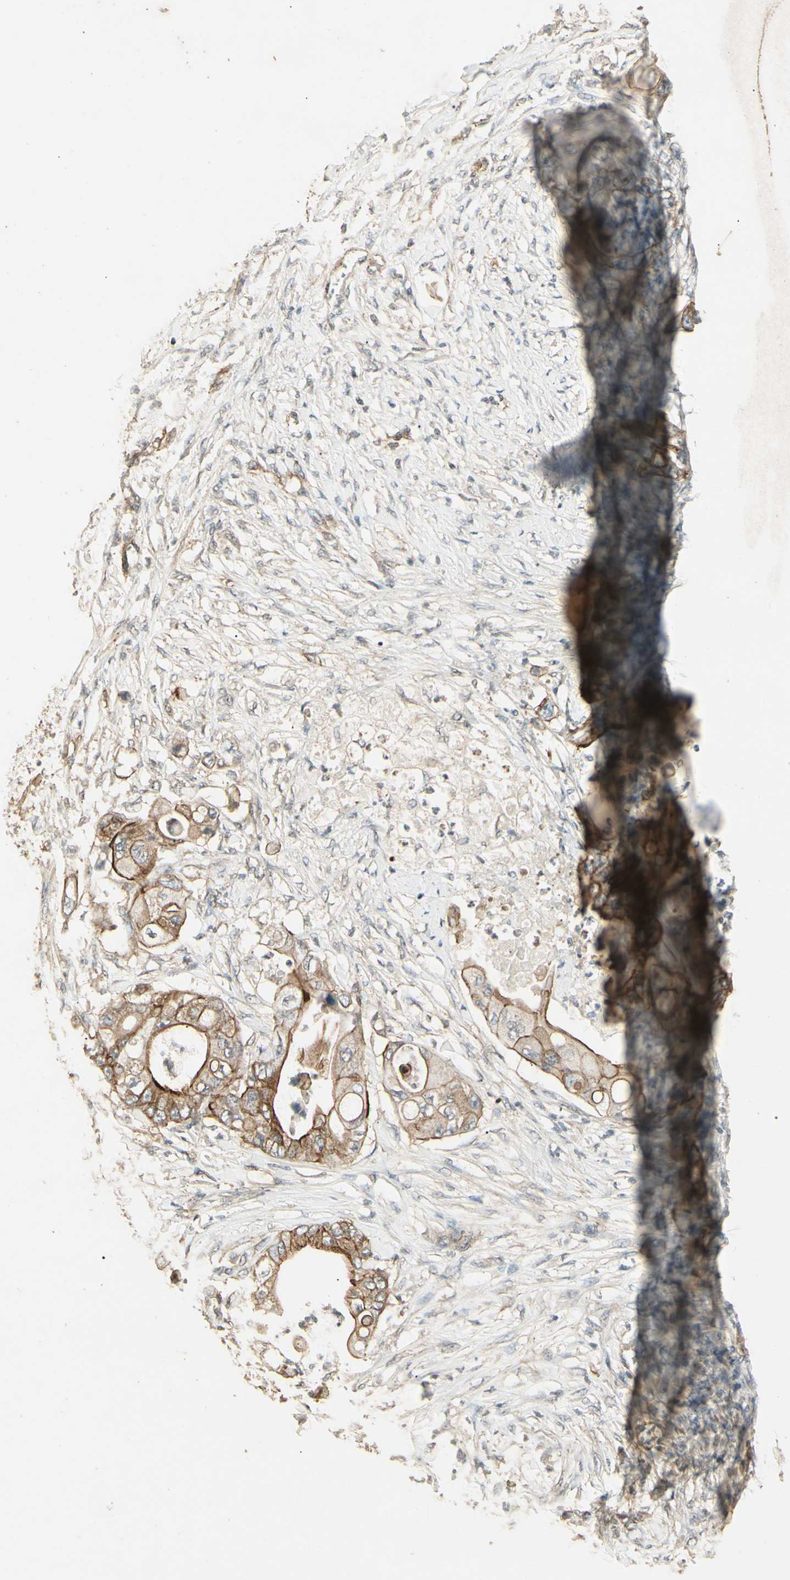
{"staining": {"intensity": "moderate", "quantity": ">75%", "location": "cytoplasmic/membranous"}, "tissue": "stomach cancer", "cell_type": "Tumor cells", "image_type": "cancer", "snomed": [{"axis": "morphology", "description": "Adenocarcinoma, NOS"}, {"axis": "topography", "description": "Stomach"}], "caption": "IHC micrograph of neoplastic tissue: human stomach cancer (adenocarcinoma) stained using immunohistochemistry shows medium levels of moderate protein expression localized specifically in the cytoplasmic/membranous of tumor cells, appearing as a cytoplasmic/membranous brown color.", "gene": "RNF180", "patient": {"sex": "female", "age": 73}}